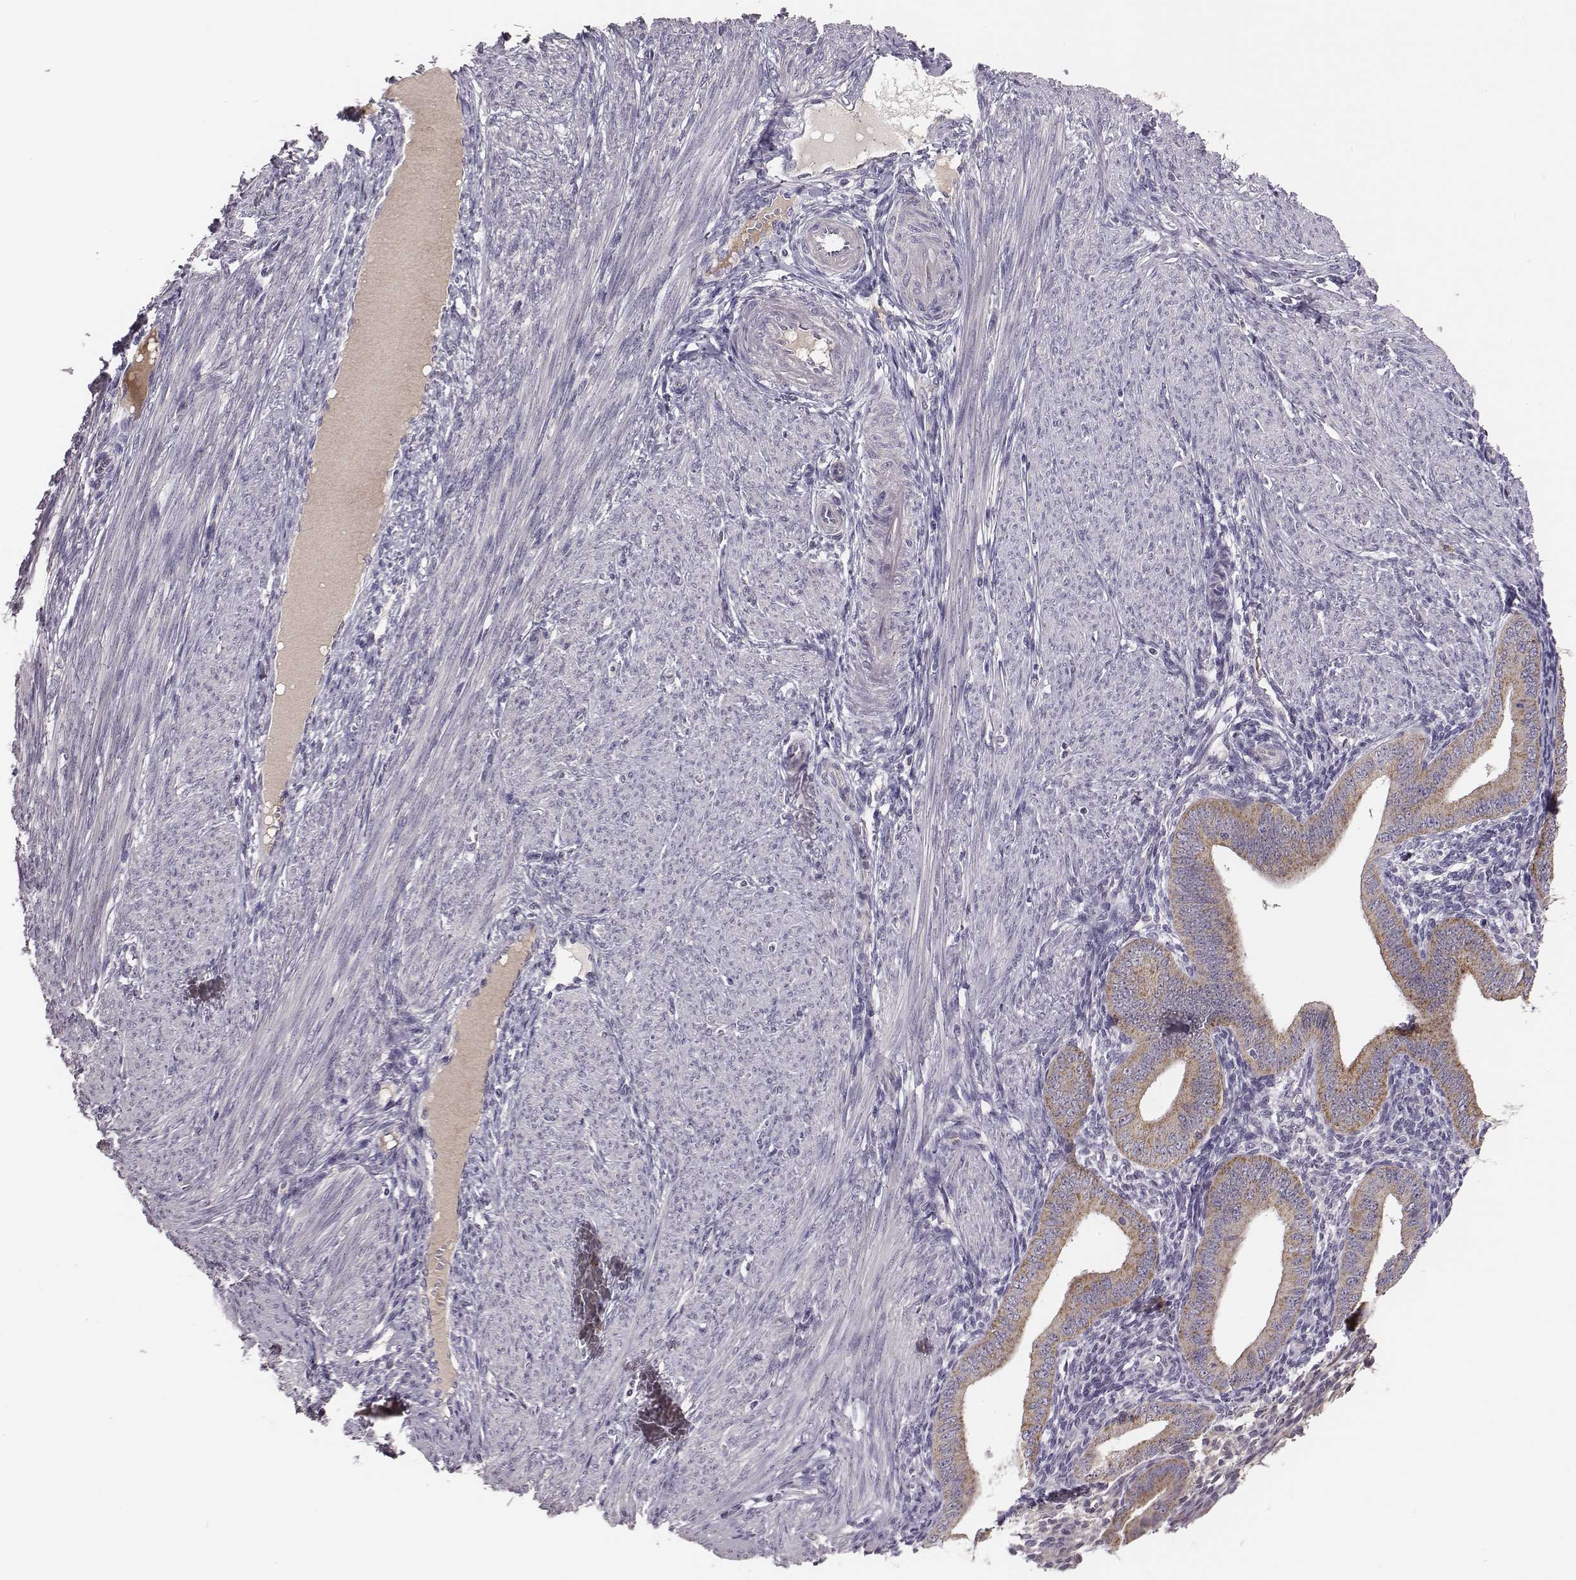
{"staining": {"intensity": "negative", "quantity": "none", "location": "none"}, "tissue": "endometrium", "cell_type": "Cells in endometrial stroma", "image_type": "normal", "snomed": [{"axis": "morphology", "description": "Normal tissue, NOS"}, {"axis": "topography", "description": "Endometrium"}], "caption": "Image shows no significant protein staining in cells in endometrial stroma of benign endometrium. (Stains: DAB (3,3'-diaminobenzidine) immunohistochemistry with hematoxylin counter stain, Microscopy: brightfield microscopy at high magnification).", "gene": "KMO", "patient": {"sex": "female", "age": 39}}